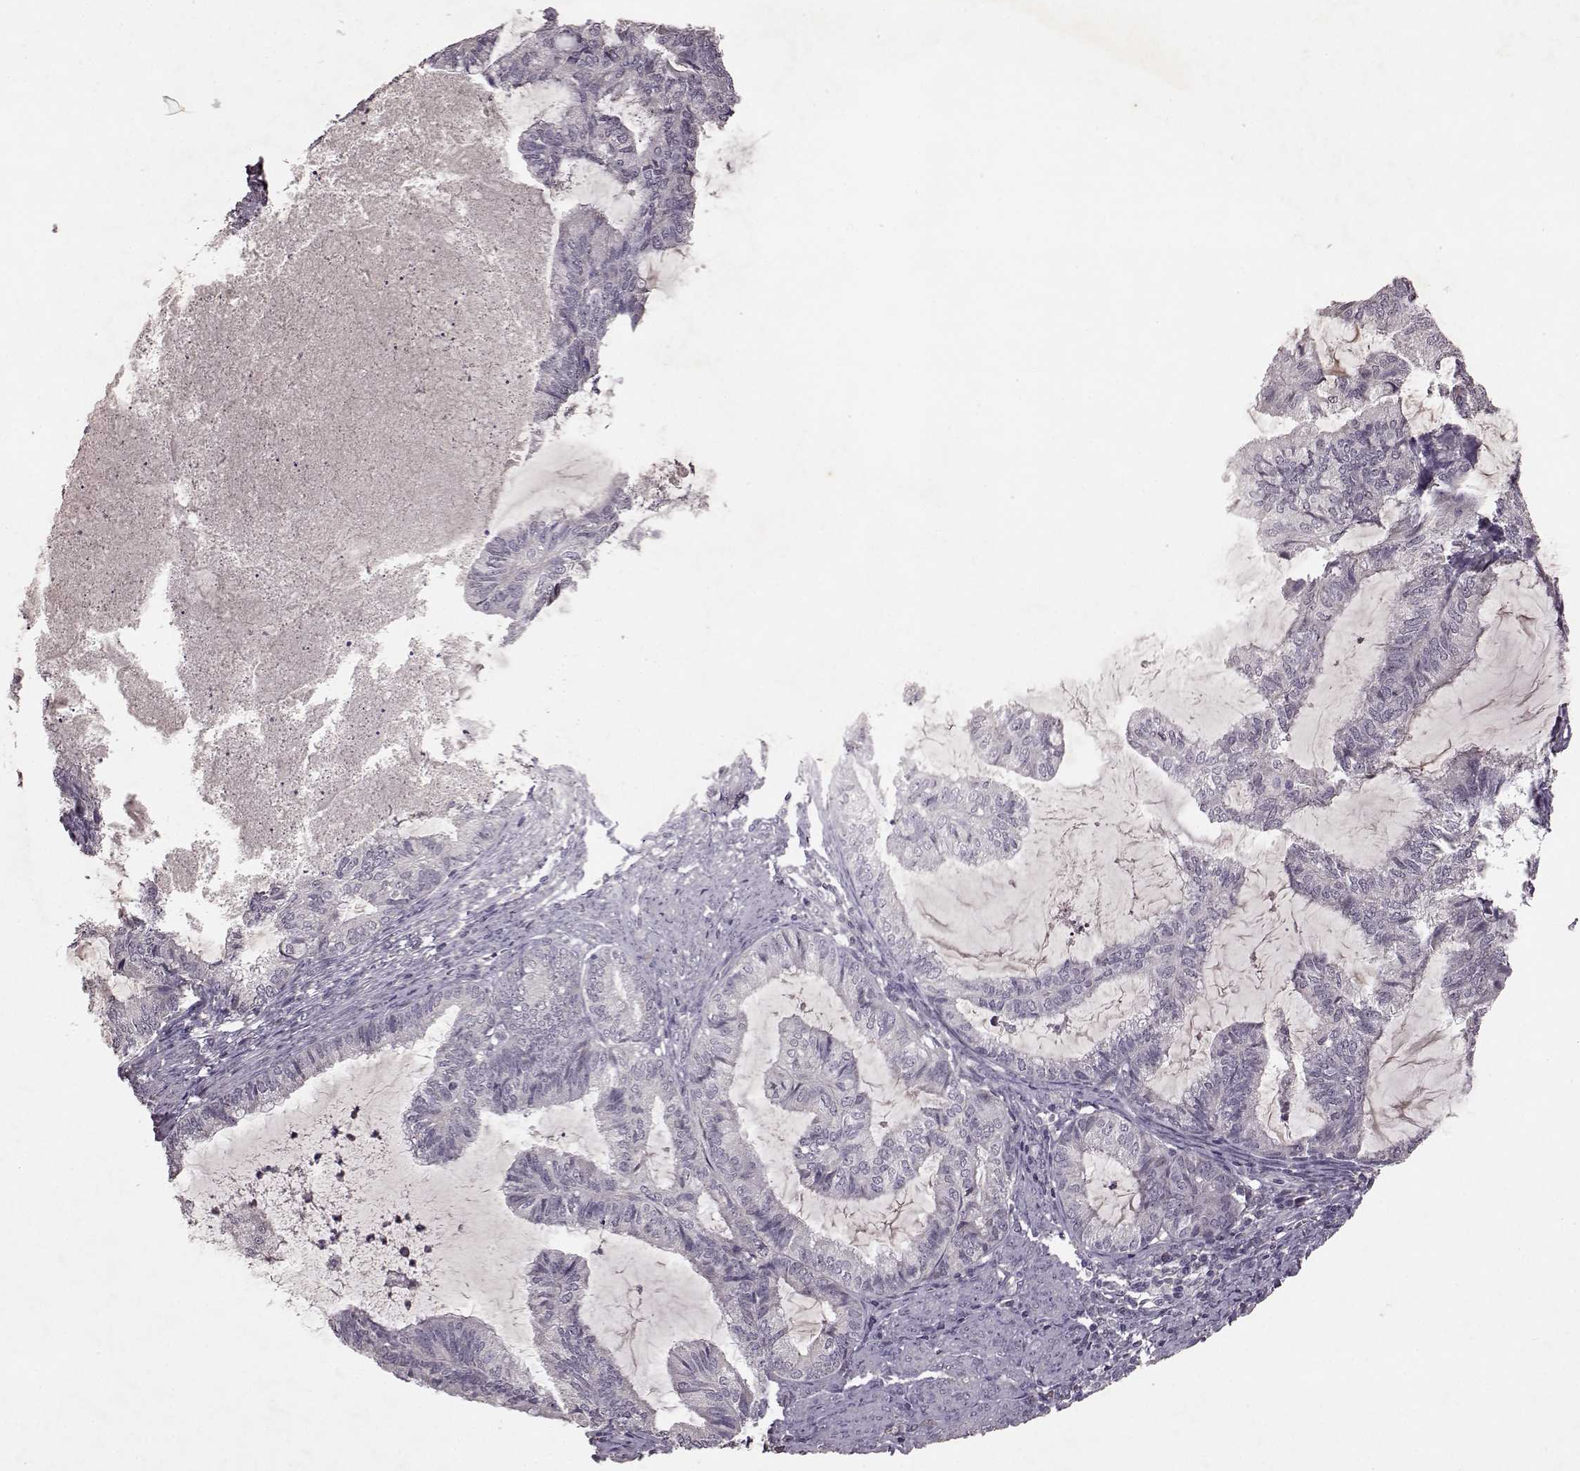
{"staining": {"intensity": "negative", "quantity": "none", "location": "none"}, "tissue": "endometrial cancer", "cell_type": "Tumor cells", "image_type": "cancer", "snomed": [{"axis": "morphology", "description": "Adenocarcinoma, NOS"}, {"axis": "topography", "description": "Endometrium"}], "caption": "A photomicrograph of endometrial cancer (adenocarcinoma) stained for a protein displays no brown staining in tumor cells. The staining was performed using DAB (3,3'-diaminobenzidine) to visualize the protein expression in brown, while the nuclei were stained in blue with hematoxylin (Magnification: 20x).", "gene": "FRRS1L", "patient": {"sex": "female", "age": 86}}